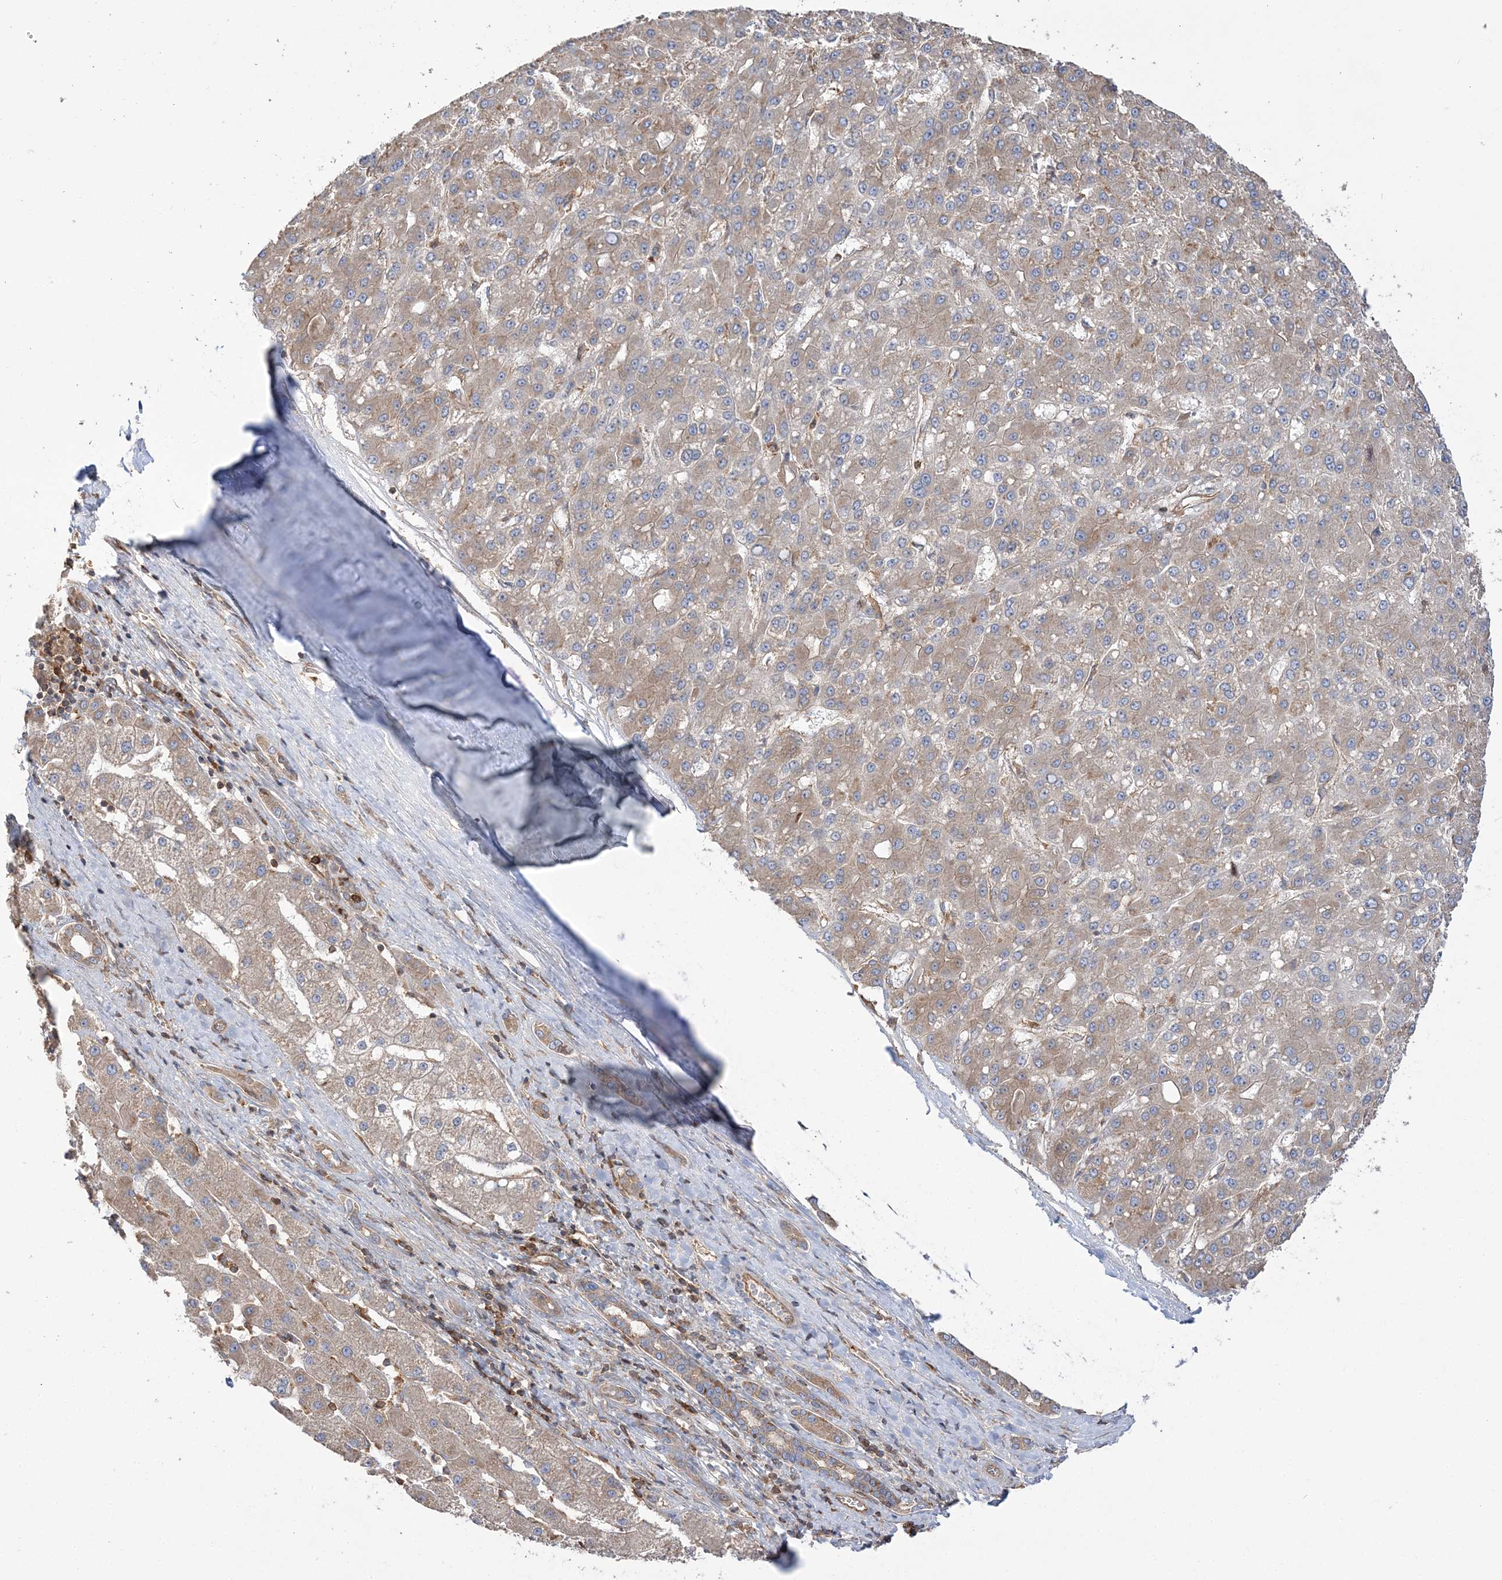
{"staining": {"intensity": "weak", "quantity": "25%-75%", "location": "cytoplasmic/membranous"}, "tissue": "liver cancer", "cell_type": "Tumor cells", "image_type": "cancer", "snomed": [{"axis": "morphology", "description": "Carcinoma, Hepatocellular, NOS"}, {"axis": "topography", "description": "Liver"}], "caption": "Liver cancer (hepatocellular carcinoma) stained with immunohistochemistry (IHC) demonstrates weak cytoplasmic/membranous expression in approximately 25%-75% of tumor cells. The staining is performed using DAB (3,3'-diaminobenzidine) brown chromogen to label protein expression. The nuclei are counter-stained blue using hematoxylin.", "gene": "TBC1D5", "patient": {"sex": "male", "age": 67}}